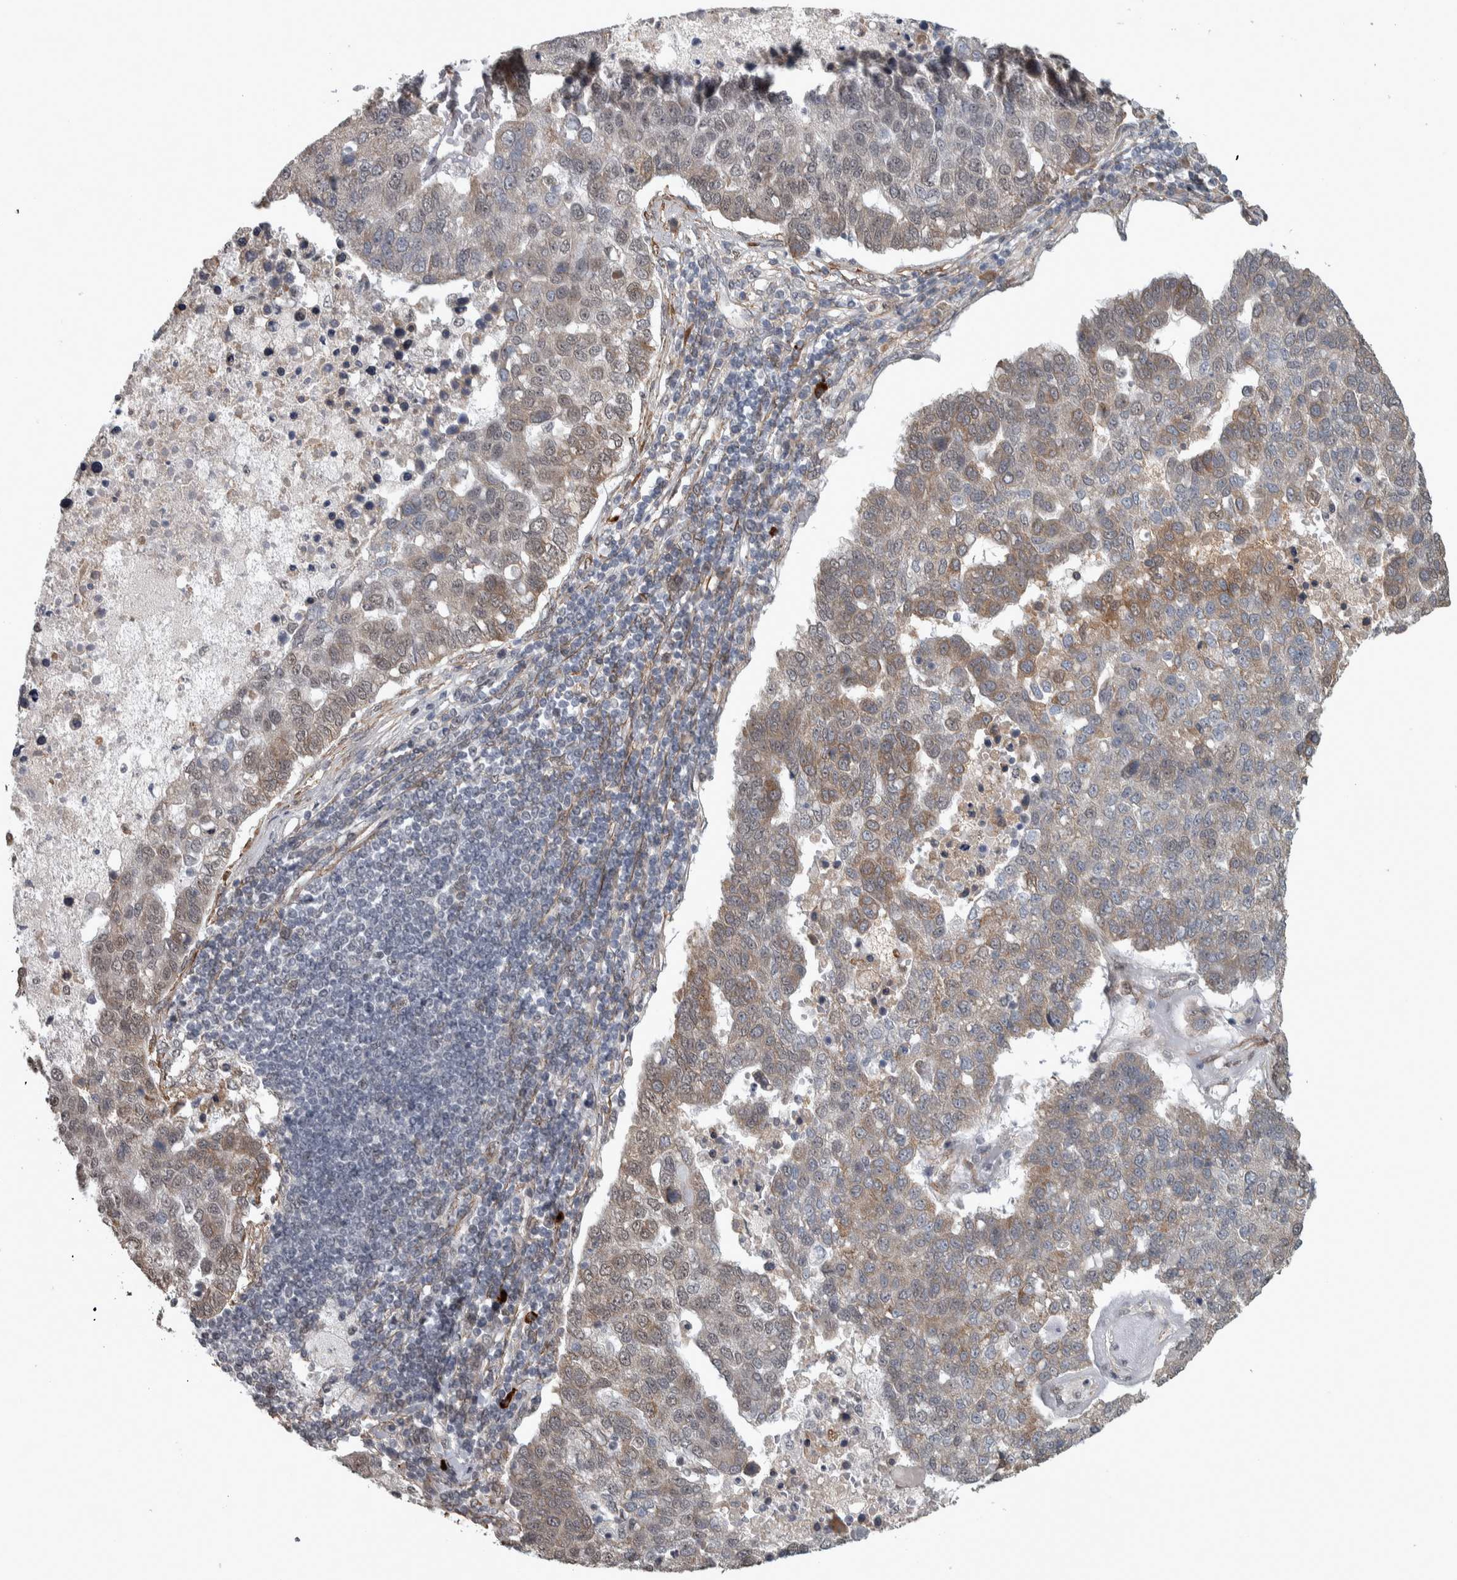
{"staining": {"intensity": "moderate", "quantity": "<25%", "location": "cytoplasmic/membranous,nuclear"}, "tissue": "pancreatic cancer", "cell_type": "Tumor cells", "image_type": "cancer", "snomed": [{"axis": "morphology", "description": "Adenocarcinoma, NOS"}, {"axis": "topography", "description": "Pancreas"}], "caption": "Approximately <25% of tumor cells in human pancreatic adenocarcinoma exhibit moderate cytoplasmic/membranous and nuclear protein staining as visualized by brown immunohistochemical staining.", "gene": "DDX42", "patient": {"sex": "female", "age": 61}}